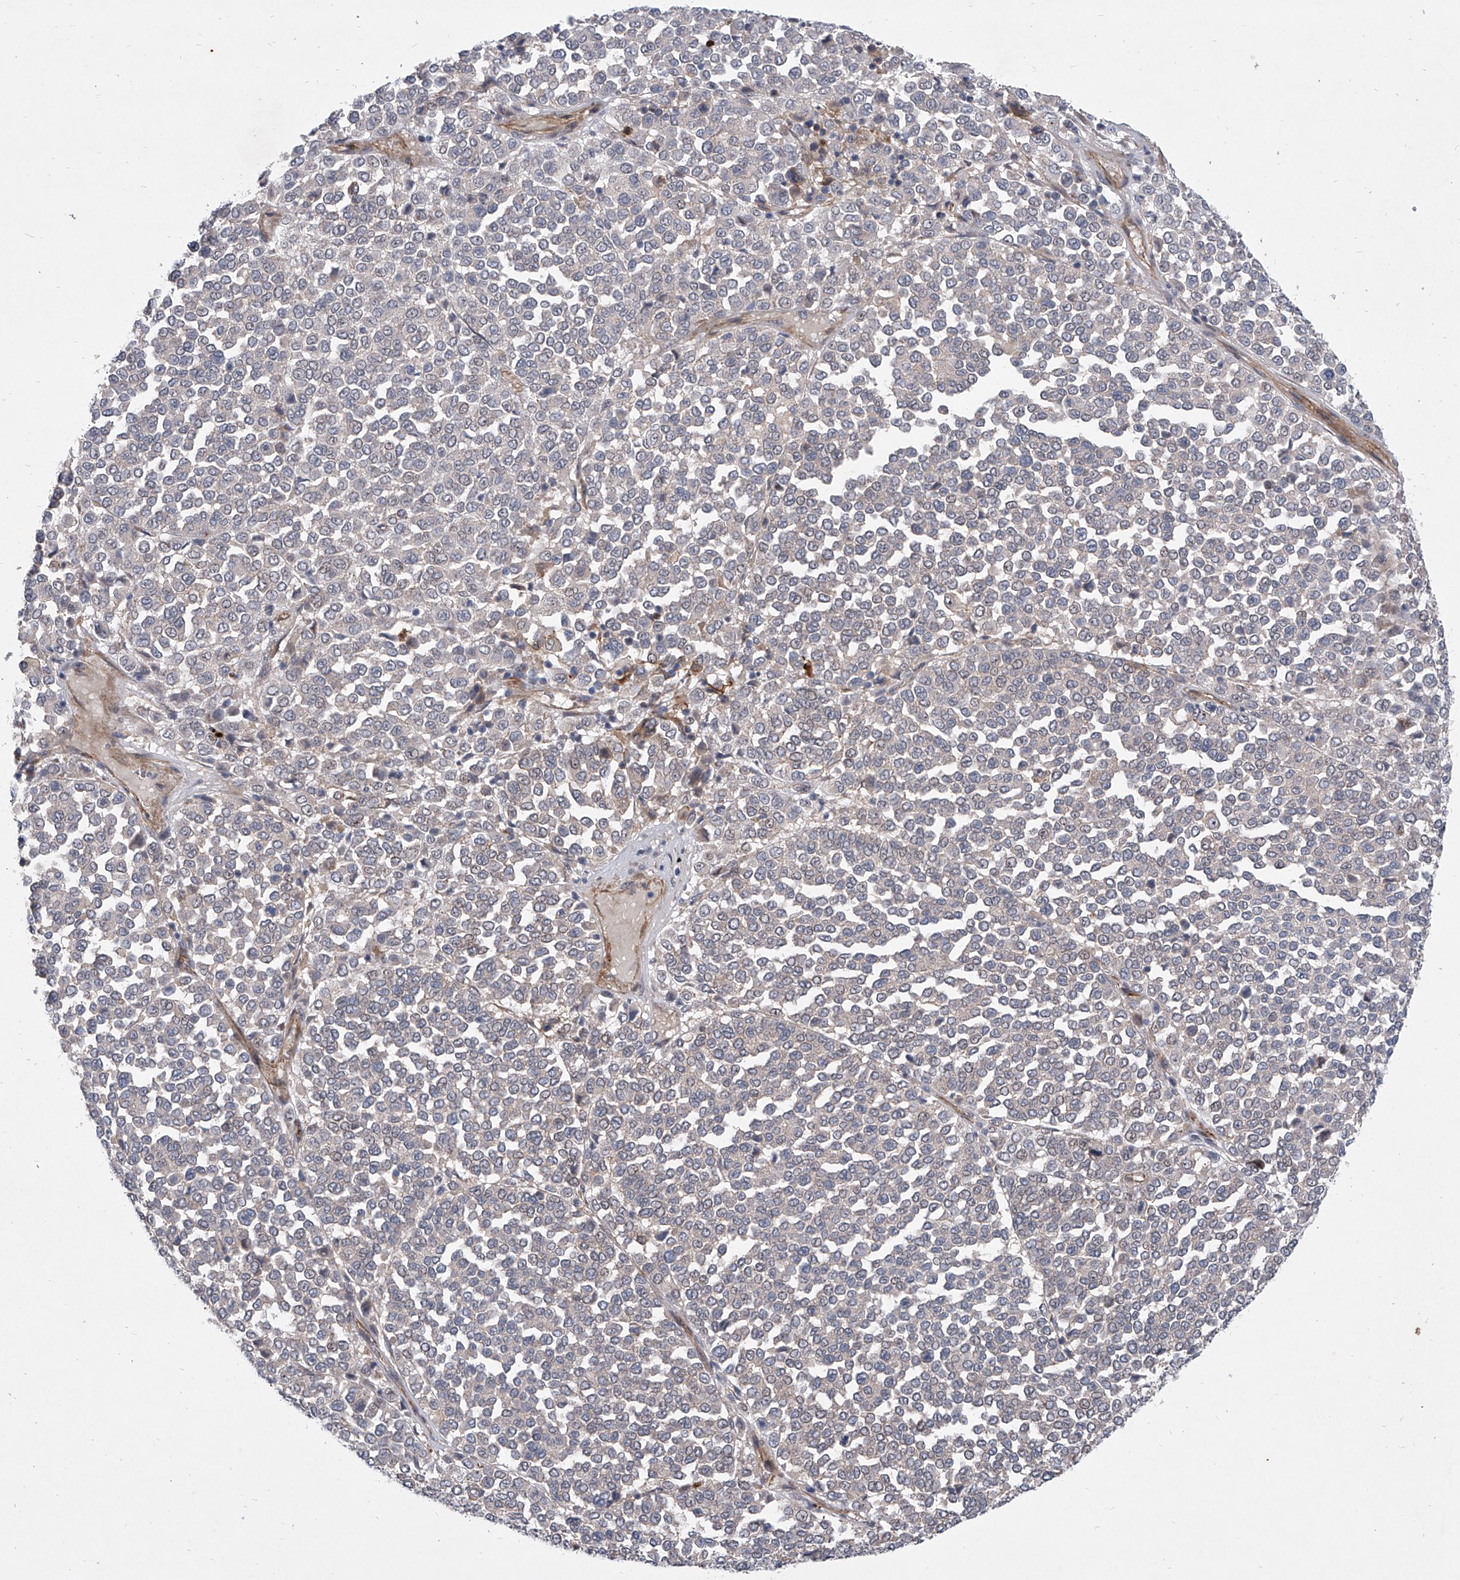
{"staining": {"intensity": "negative", "quantity": "none", "location": "none"}, "tissue": "melanoma", "cell_type": "Tumor cells", "image_type": "cancer", "snomed": [{"axis": "morphology", "description": "Malignant melanoma, Metastatic site"}, {"axis": "topography", "description": "Pancreas"}], "caption": "A photomicrograph of melanoma stained for a protein exhibits no brown staining in tumor cells.", "gene": "MINDY4", "patient": {"sex": "female", "age": 30}}